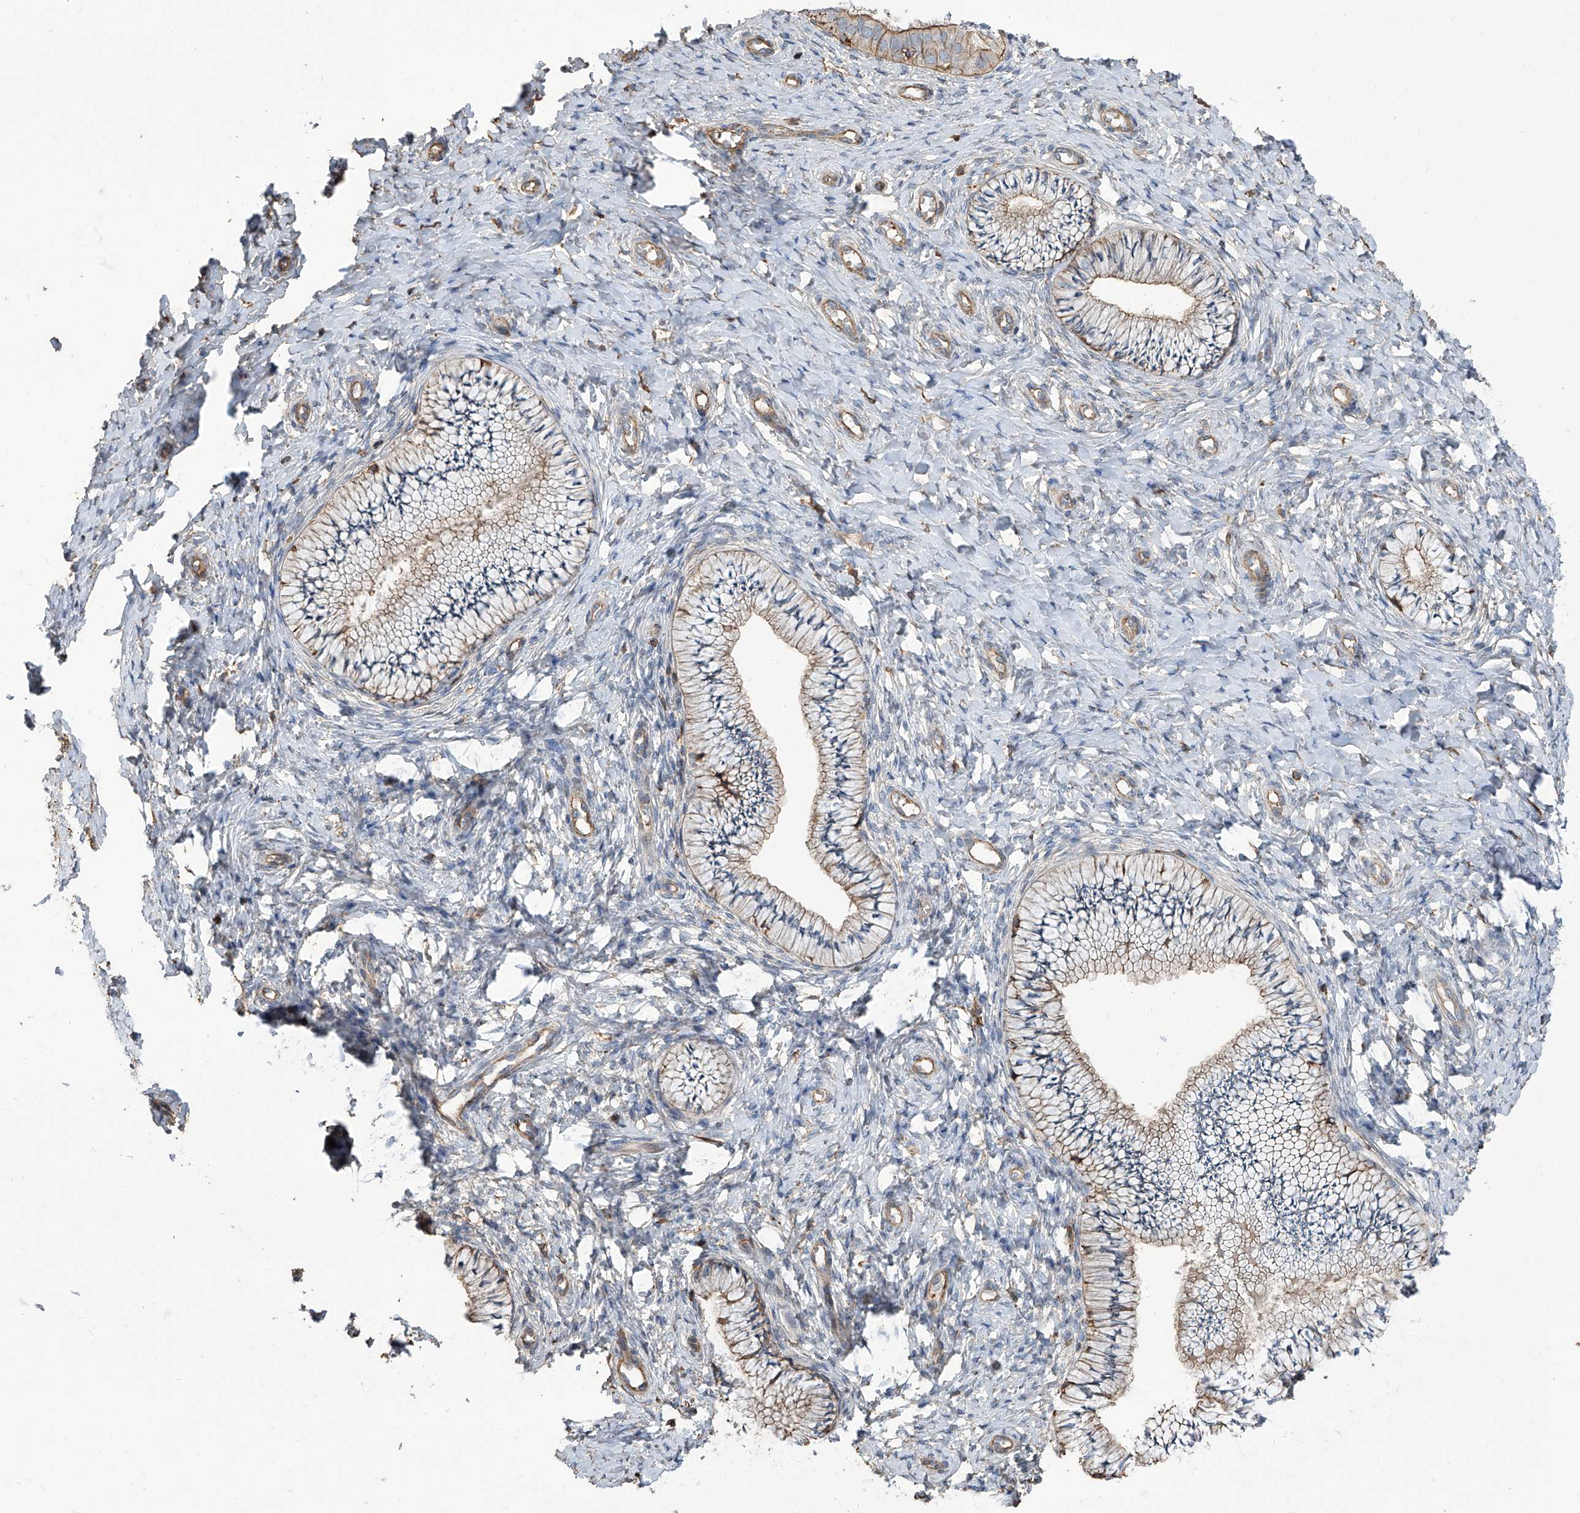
{"staining": {"intensity": "weak", "quantity": "<25%", "location": "cytoplasmic/membranous"}, "tissue": "cervix", "cell_type": "Glandular cells", "image_type": "normal", "snomed": [{"axis": "morphology", "description": "Normal tissue, NOS"}, {"axis": "topography", "description": "Cervix"}], "caption": "This is an immunohistochemistry image of unremarkable human cervix. There is no staining in glandular cells.", "gene": "PIEZO2", "patient": {"sex": "female", "age": 36}}